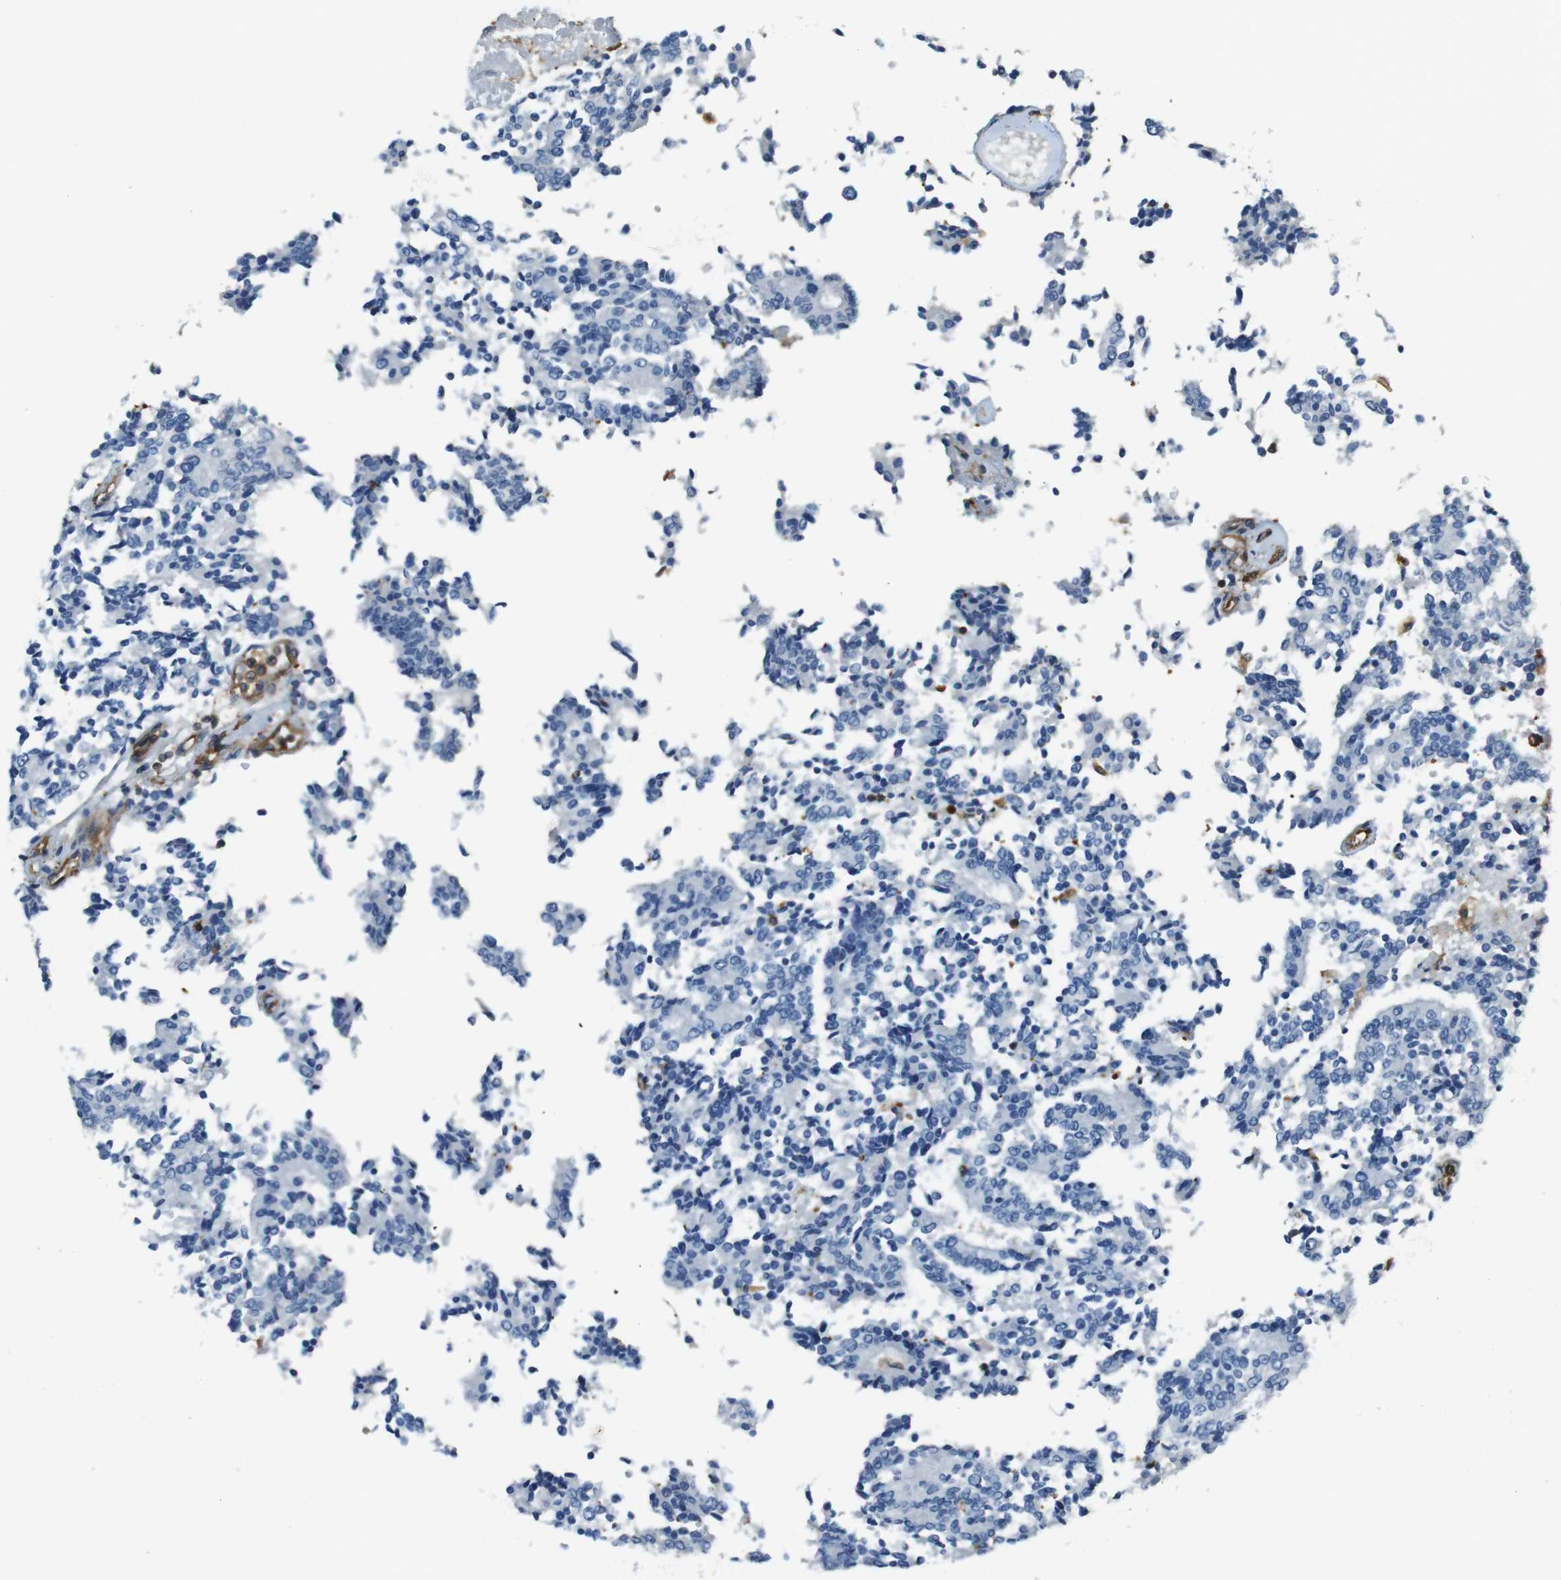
{"staining": {"intensity": "negative", "quantity": "none", "location": "none"}, "tissue": "prostate cancer", "cell_type": "Tumor cells", "image_type": "cancer", "snomed": [{"axis": "morphology", "description": "Normal tissue, NOS"}, {"axis": "morphology", "description": "Adenocarcinoma, High grade"}, {"axis": "topography", "description": "Prostate"}, {"axis": "topography", "description": "Seminal veicle"}], "caption": "This is an IHC histopathology image of prostate cancer (adenocarcinoma (high-grade)). There is no expression in tumor cells.", "gene": "FCAR", "patient": {"sex": "male", "age": 55}}